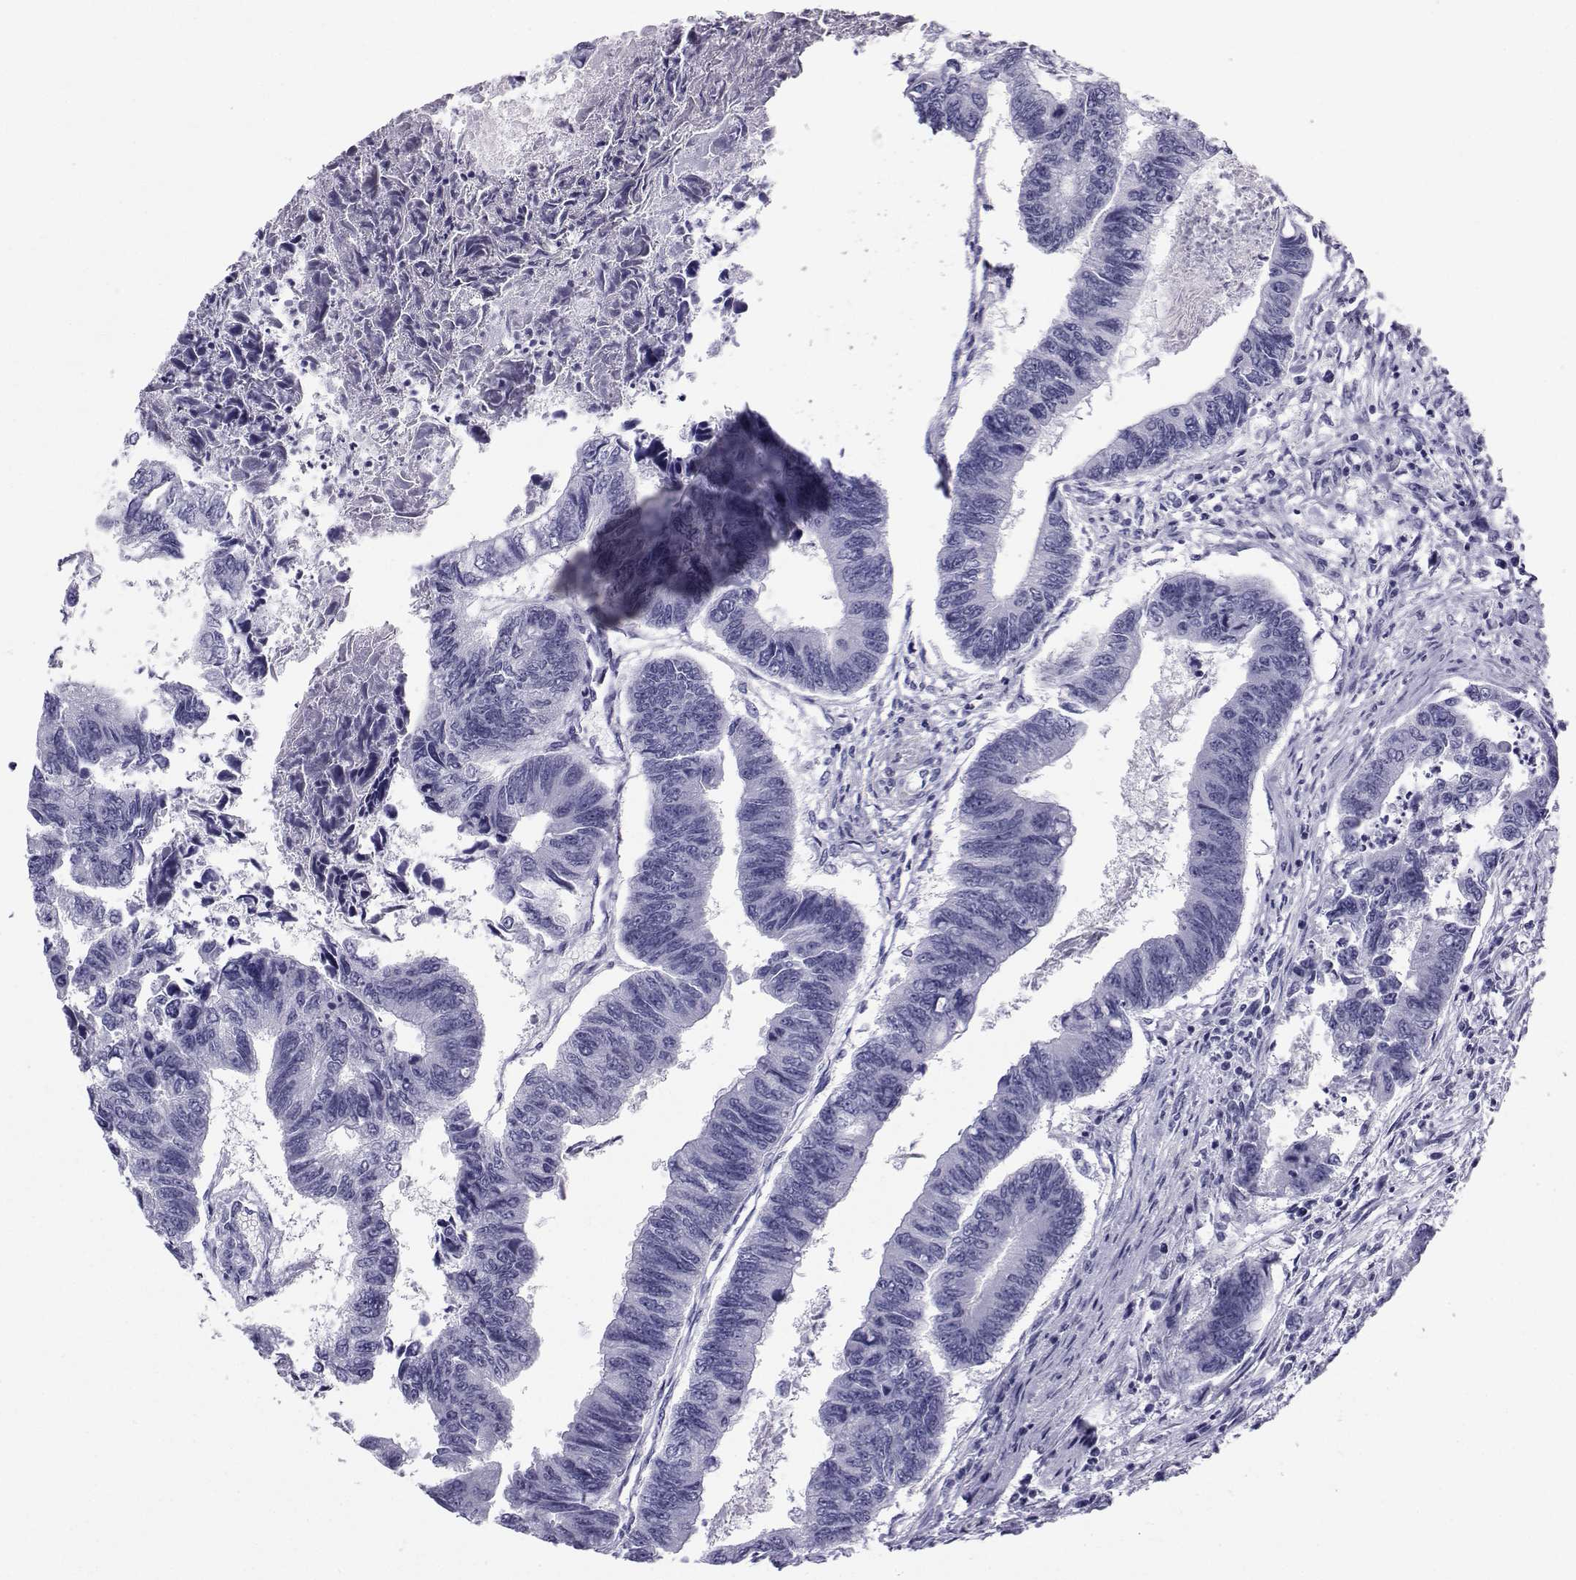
{"staining": {"intensity": "negative", "quantity": "none", "location": "none"}, "tissue": "colorectal cancer", "cell_type": "Tumor cells", "image_type": "cancer", "snomed": [{"axis": "morphology", "description": "Adenocarcinoma, NOS"}, {"axis": "topography", "description": "Colon"}], "caption": "Colorectal adenocarcinoma was stained to show a protein in brown. There is no significant staining in tumor cells.", "gene": "SPANXD", "patient": {"sex": "female", "age": 65}}